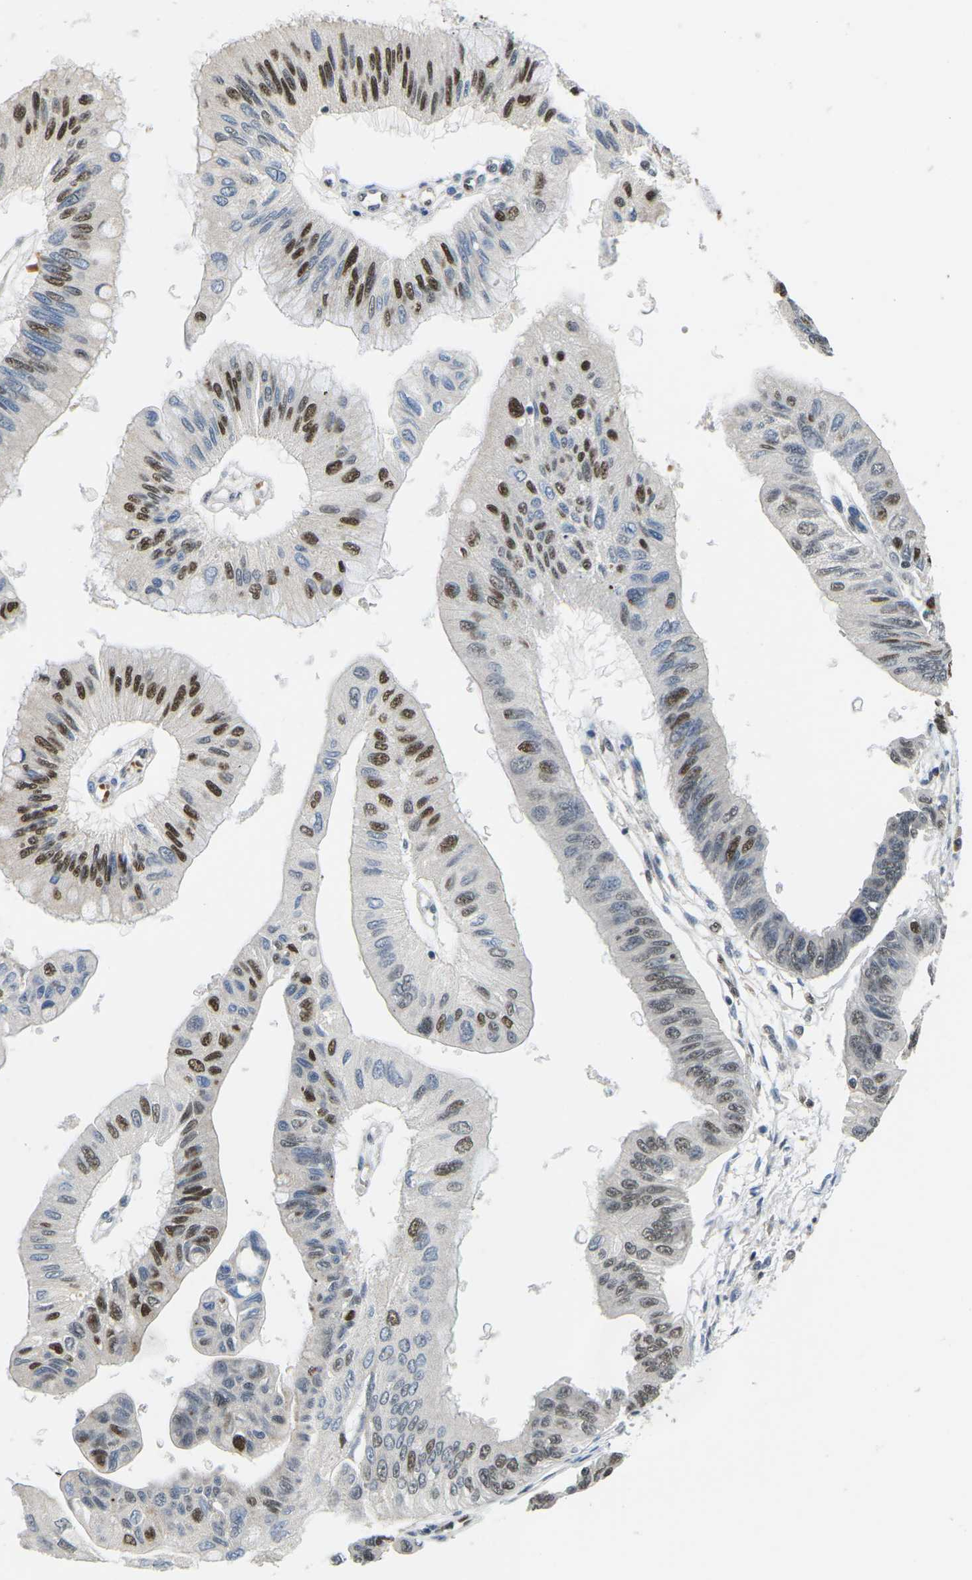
{"staining": {"intensity": "strong", "quantity": "25%-75%", "location": "nuclear"}, "tissue": "pancreatic cancer", "cell_type": "Tumor cells", "image_type": "cancer", "snomed": [{"axis": "morphology", "description": "Adenocarcinoma, NOS"}, {"axis": "topography", "description": "Pancreas"}], "caption": "This is a photomicrograph of immunohistochemistry (IHC) staining of pancreatic cancer, which shows strong staining in the nuclear of tumor cells.", "gene": "ERBB4", "patient": {"sex": "female", "age": 77}}